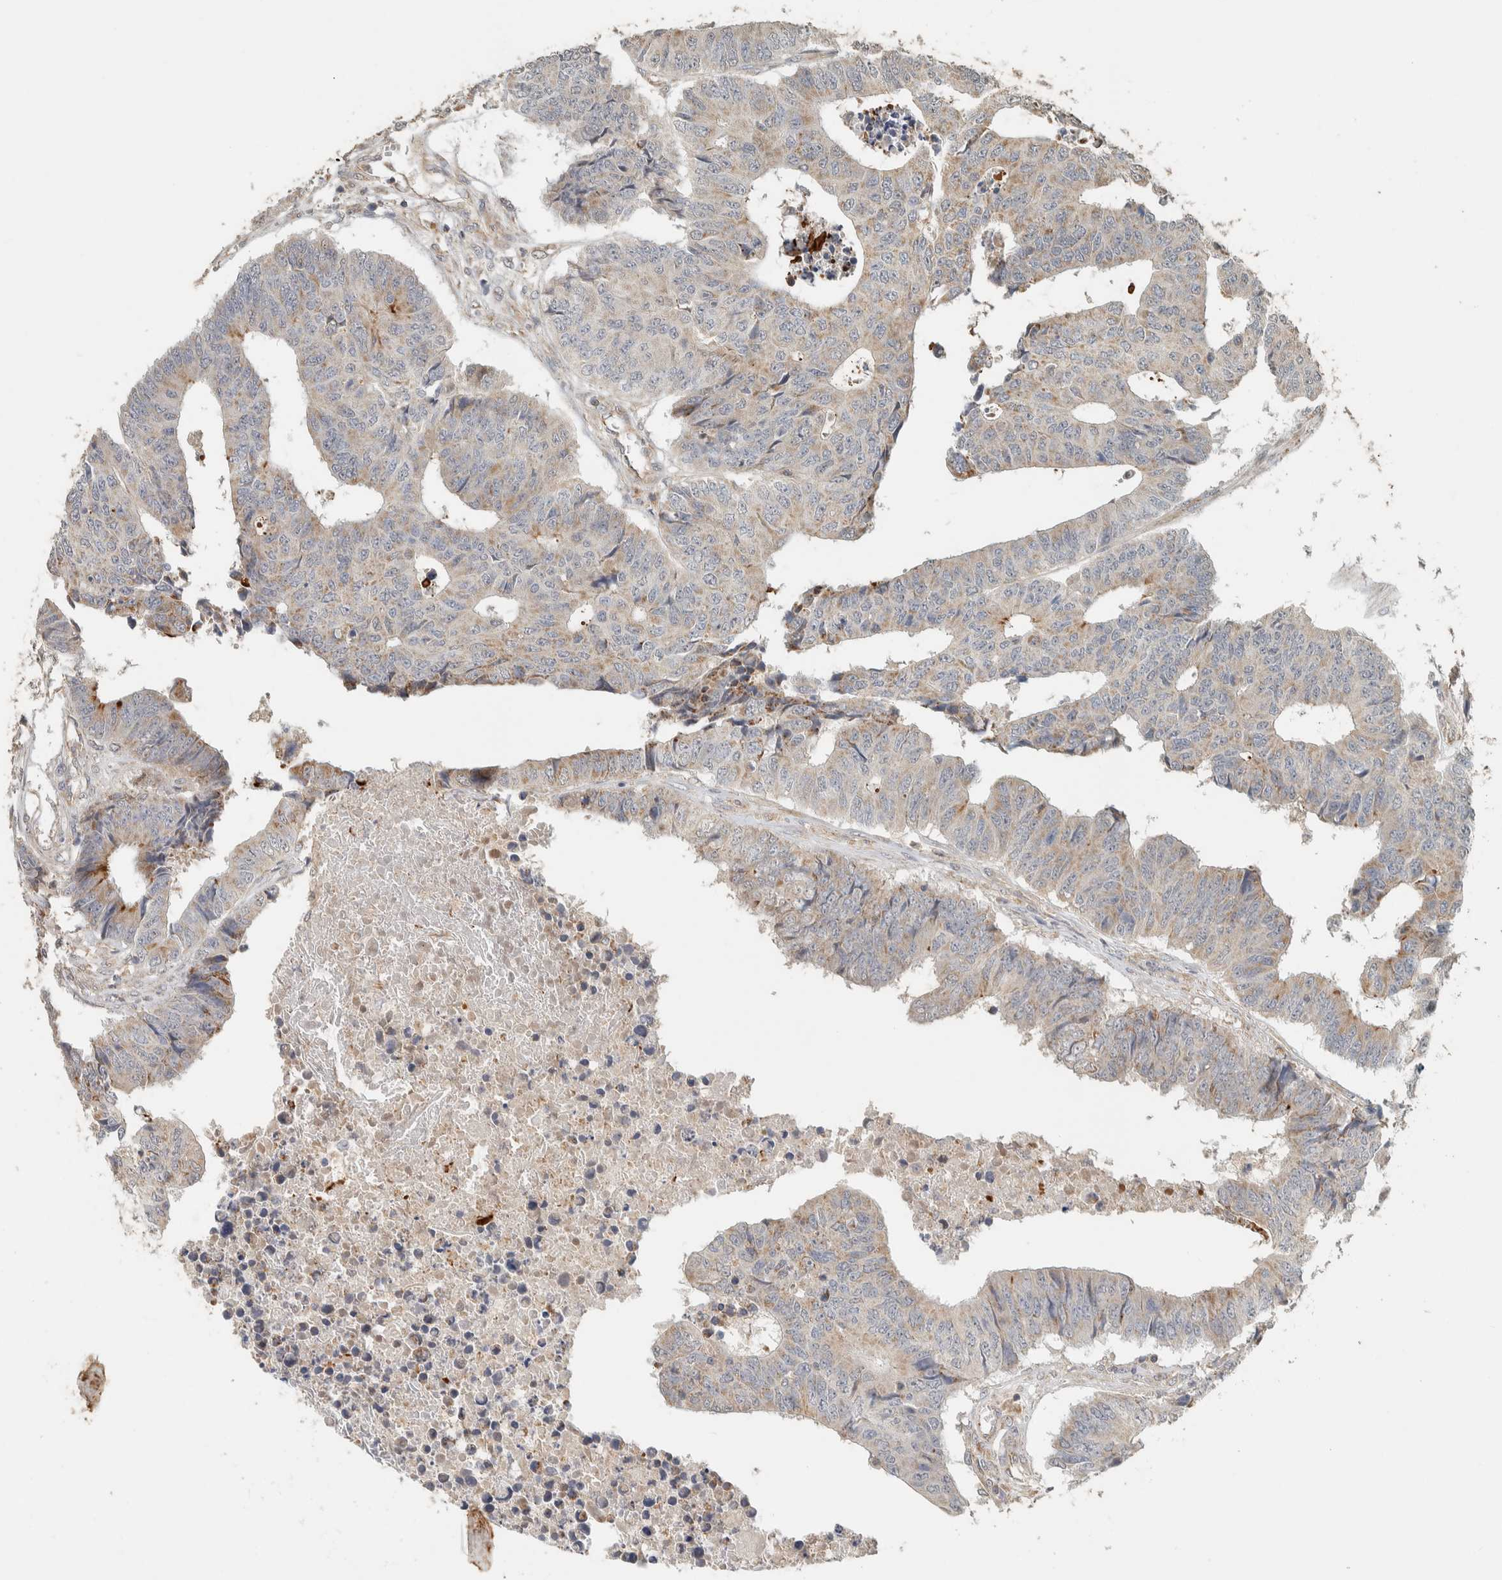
{"staining": {"intensity": "moderate", "quantity": "25%-75%", "location": "cytoplasmic/membranous"}, "tissue": "colorectal cancer", "cell_type": "Tumor cells", "image_type": "cancer", "snomed": [{"axis": "morphology", "description": "Adenocarcinoma, NOS"}, {"axis": "topography", "description": "Rectum"}], "caption": "Immunohistochemical staining of human colorectal cancer exhibits medium levels of moderate cytoplasmic/membranous positivity in about 25%-75% of tumor cells.", "gene": "PDE7B", "patient": {"sex": "male", "age": 84}}